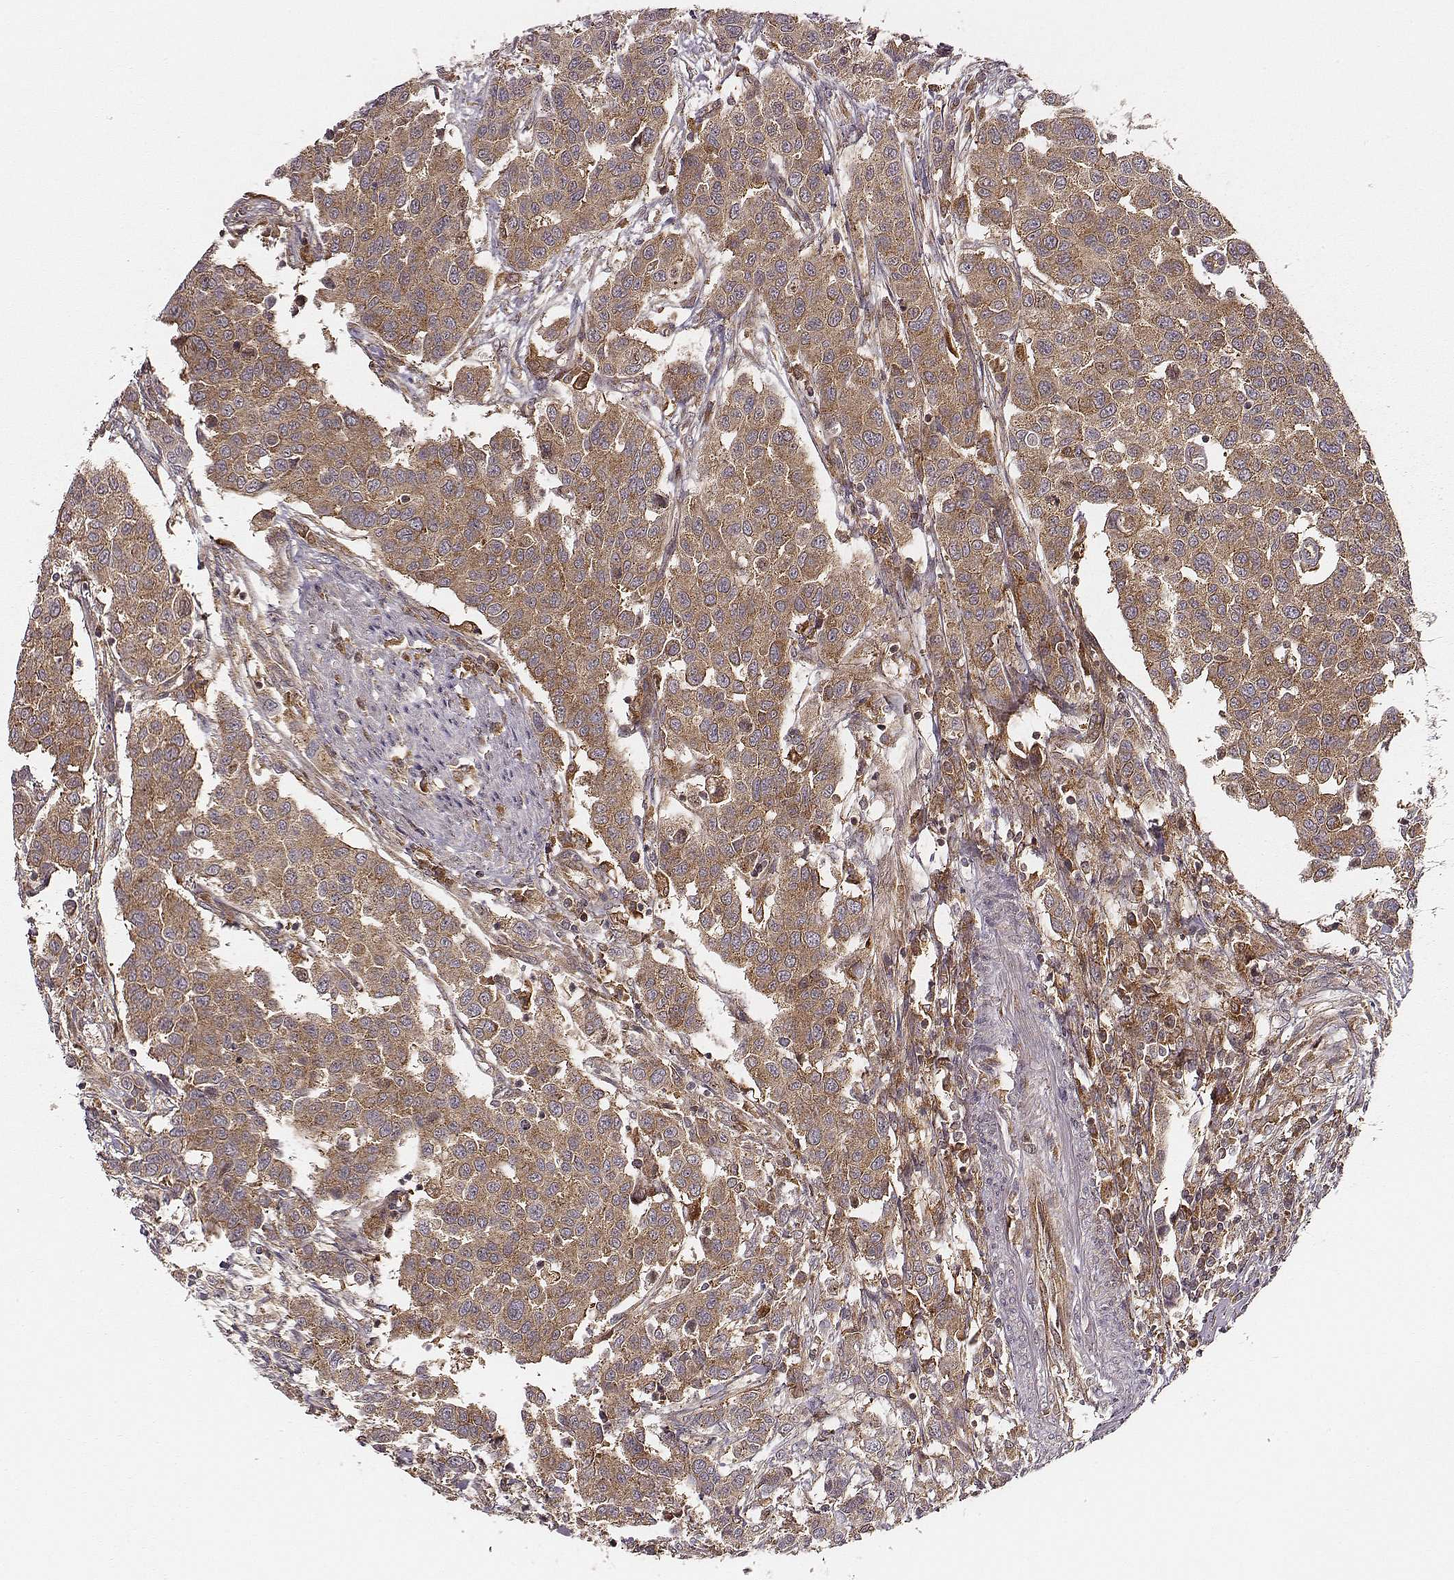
{"staining": {"intensity": "moderate", "quantity": ">75%", "location": "cytoplasmic/membranous"}, "tissue": "urothelial cancer", "cell_type": "Tumor cells", "image_type": "cancer", "snomed": [{"axis": "morphology", "description": "Urothelial carcinoma, High grade"}, {"axis": "topography", "description": "Urinary bladder"}], "caption": "Immunohistochemical staining of high-grade urothelial carcinoma demonstrates medium levels of moderate cytoplasmic/membranous expression in approximately >75% of tumor cells. Nuclei are stained in blue.", "gene": "VPS26A", "patient": {"sex": "female", "age": 58}}